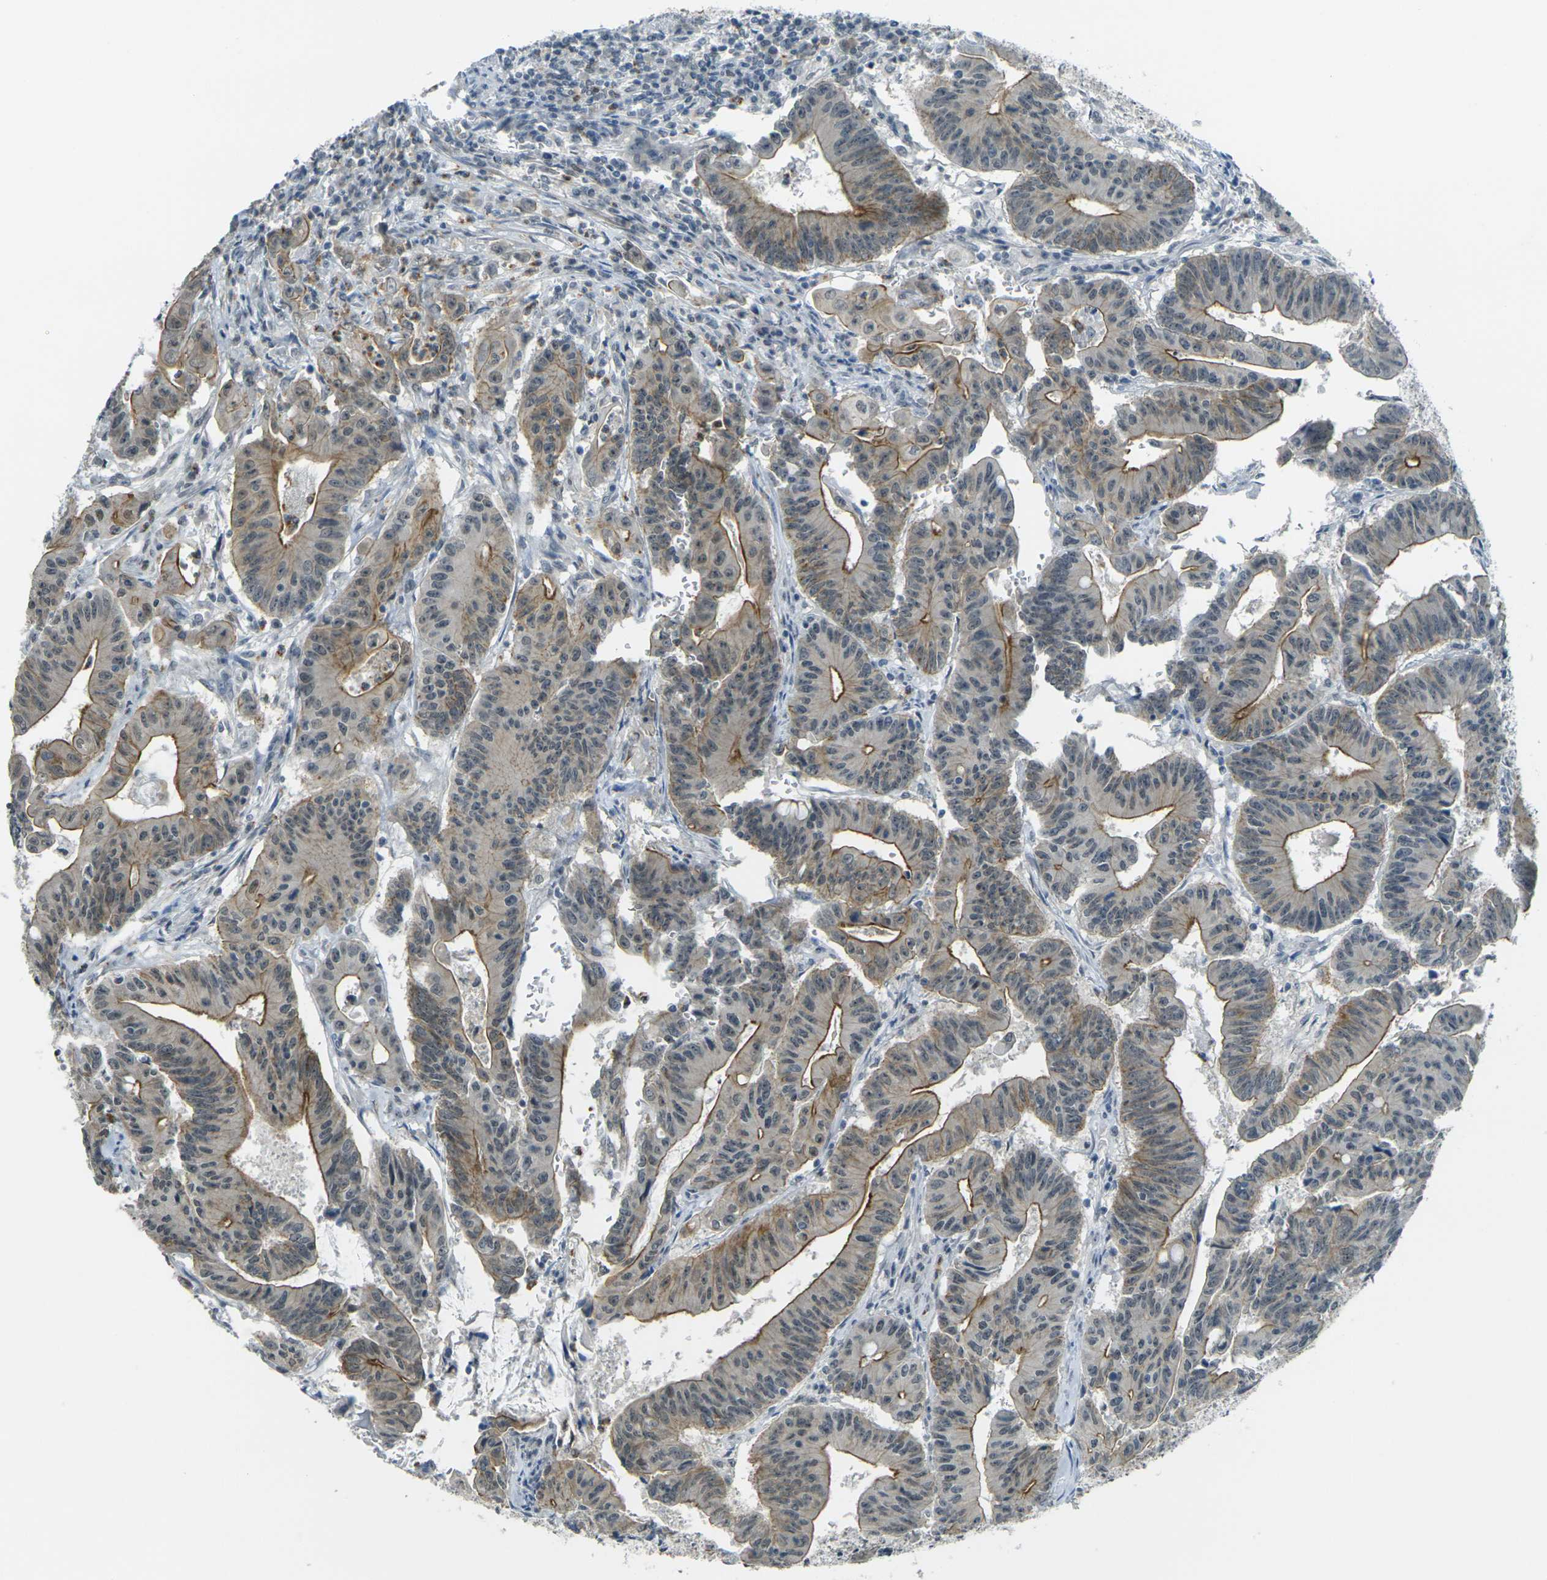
{"staining": {"intensity": "moderate", "quantity": ">75%", "location": "cytoplasmic/membranous"}, "tissue": "colorectal cancer", "cell_type": "Tumor cells", "image_type": "cancer", "snomed": [{"axis": "morphology", "description": "Adenocarcinoma, NOS"}, {"axis": "topography", "description": "Colon"}], "caption": "Protein expression analysis of human colorectal adenocarcinoma reveals moderate cytoplasmic/membranous staining in approximately >75% of tumor cells. (Brightfield microscopy of DAB IHC at high magnification).", "gene": "SPTBN2", "patient": {"sex": "male", "age": 45}}